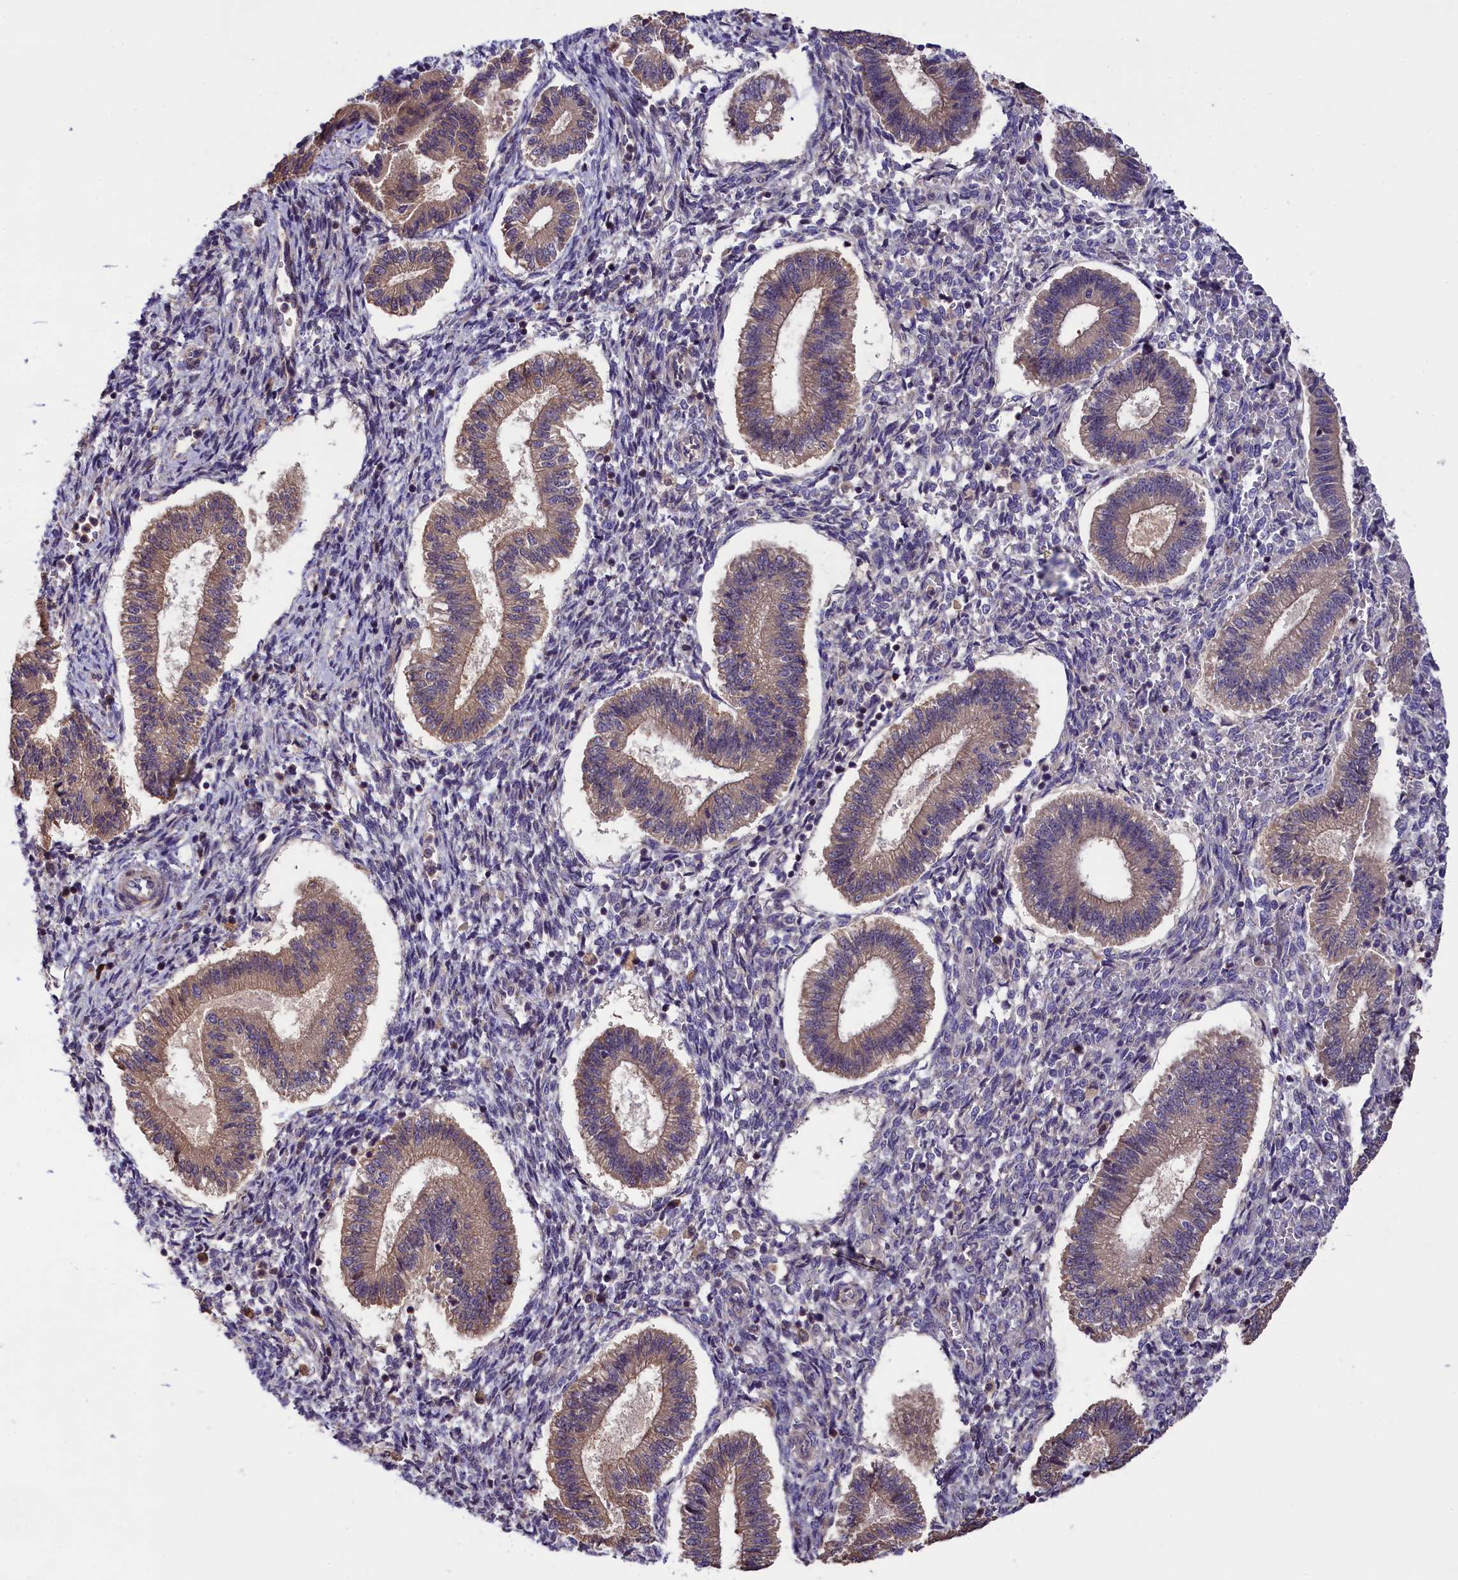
{"staining": {"intensity": "weak", "quantity": "<25%", "location": "cytoplasmic/membranous"}, "tissue": "endometrium", "cell_type": "Cells in endometrial stroma", "image_type": "normal", "snomed": [{"axis": "morphology", "description": "Normal tissue, NOS"}, {"axis": "topography", "description": "Endometrium"}], "caption": "Immunohistochemistry of unremarkable endometrium exhibits no expression in cells in endometrial stroma.", "gene": "ABCC10", "patient": {"sex": "female", "age": 25}}